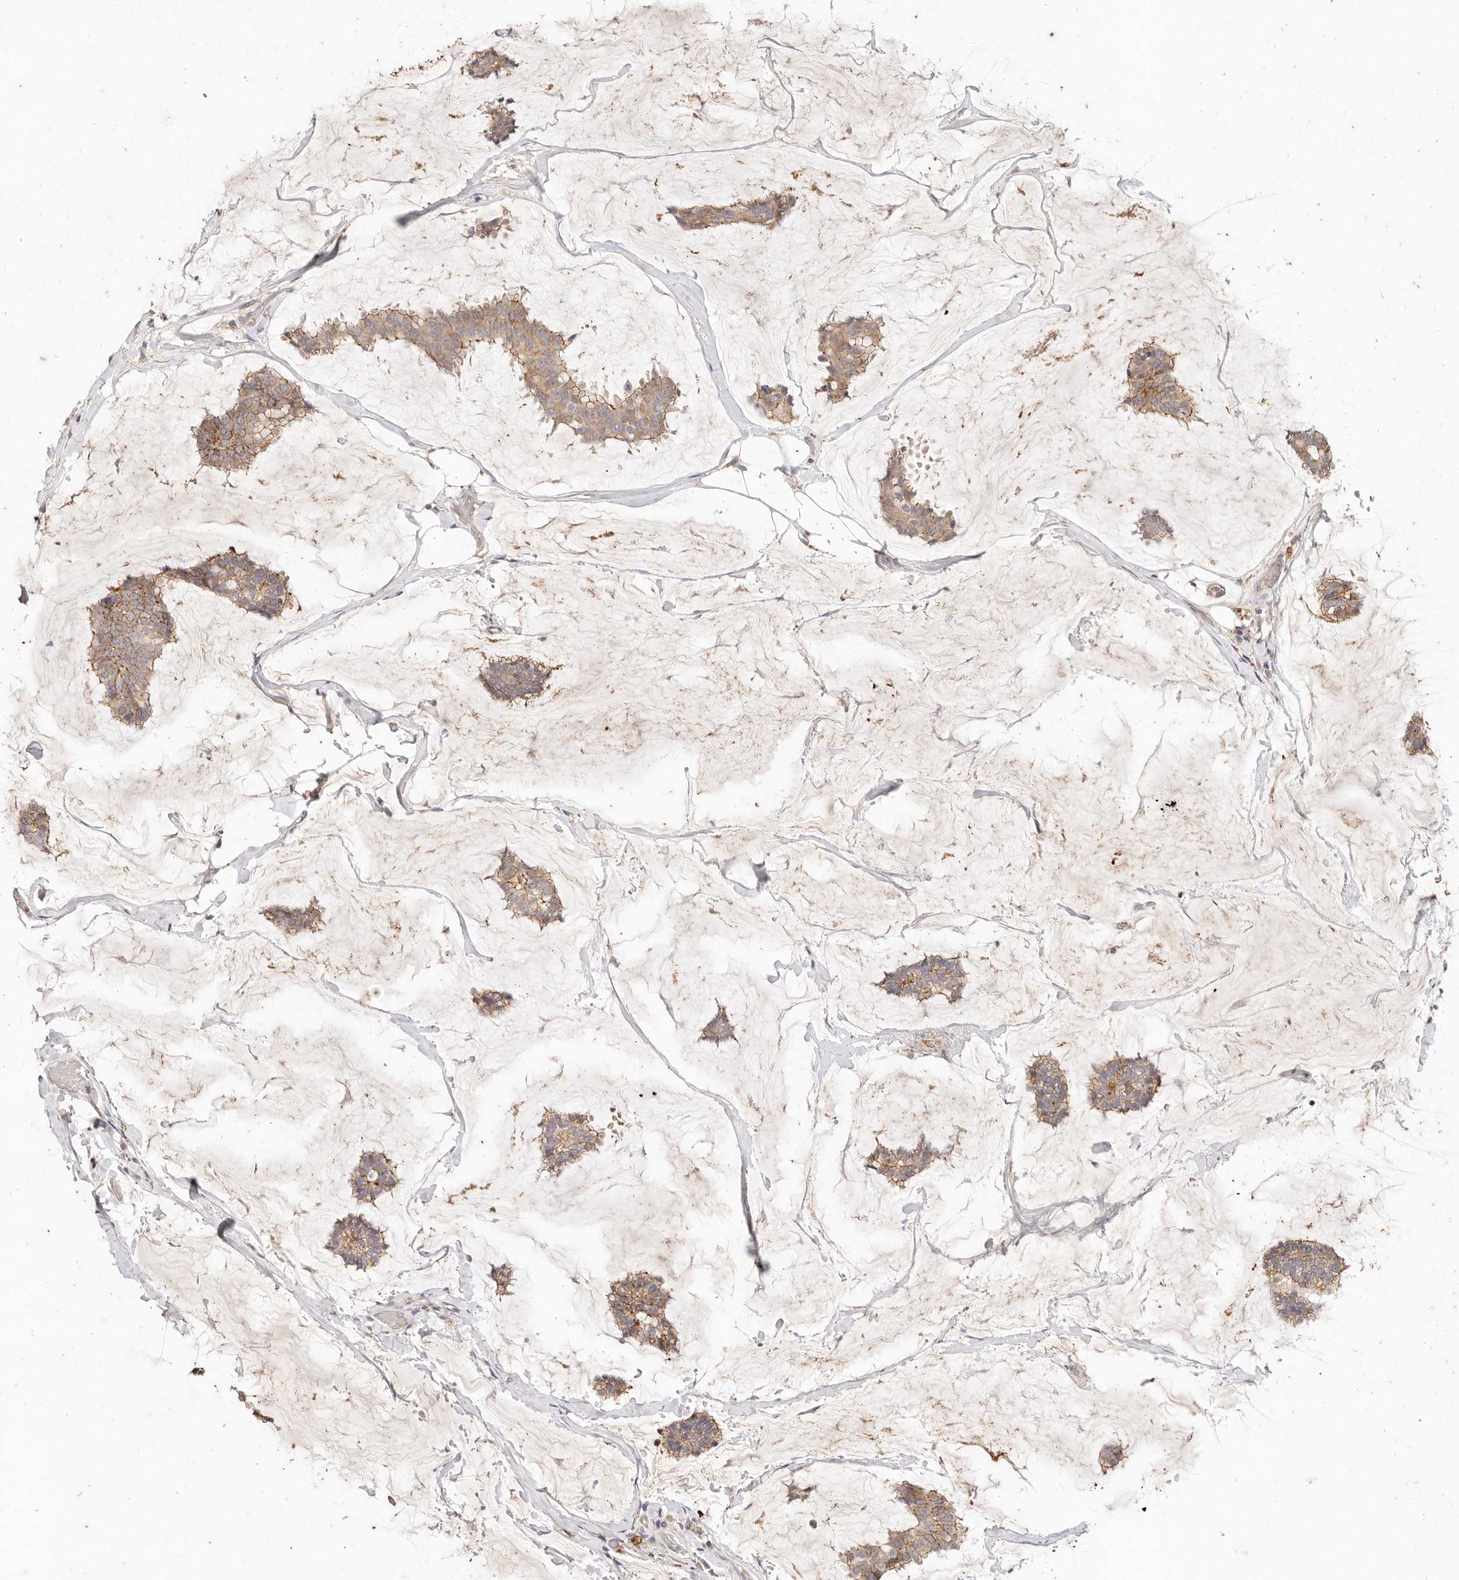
{"staining": {"intensity": "moderate", "quantity": "25%-75%", "location": "cytoplasmic/membranous"}, "tissue": "breast cancer", "cell_type": "Tumor cells", "image_type": "cancer", "snomed": [{"axis": "morphology", "description": "Duct carcinoma"}, {"axis": "topography", "description": "Breast"}], "caption": "Moderate cytoplasmic/membranous protein expression is appreciated in approximately 25%-75% of tumor cells in breast cancer (infiltrating ductal carcinoma). (DAB (3,3'-diaminobenzidine) IHC, brown staining for protein, blue staining for nuclei).", "gene": "CXADR", "patient": {"sex": "female", "age": 93}}